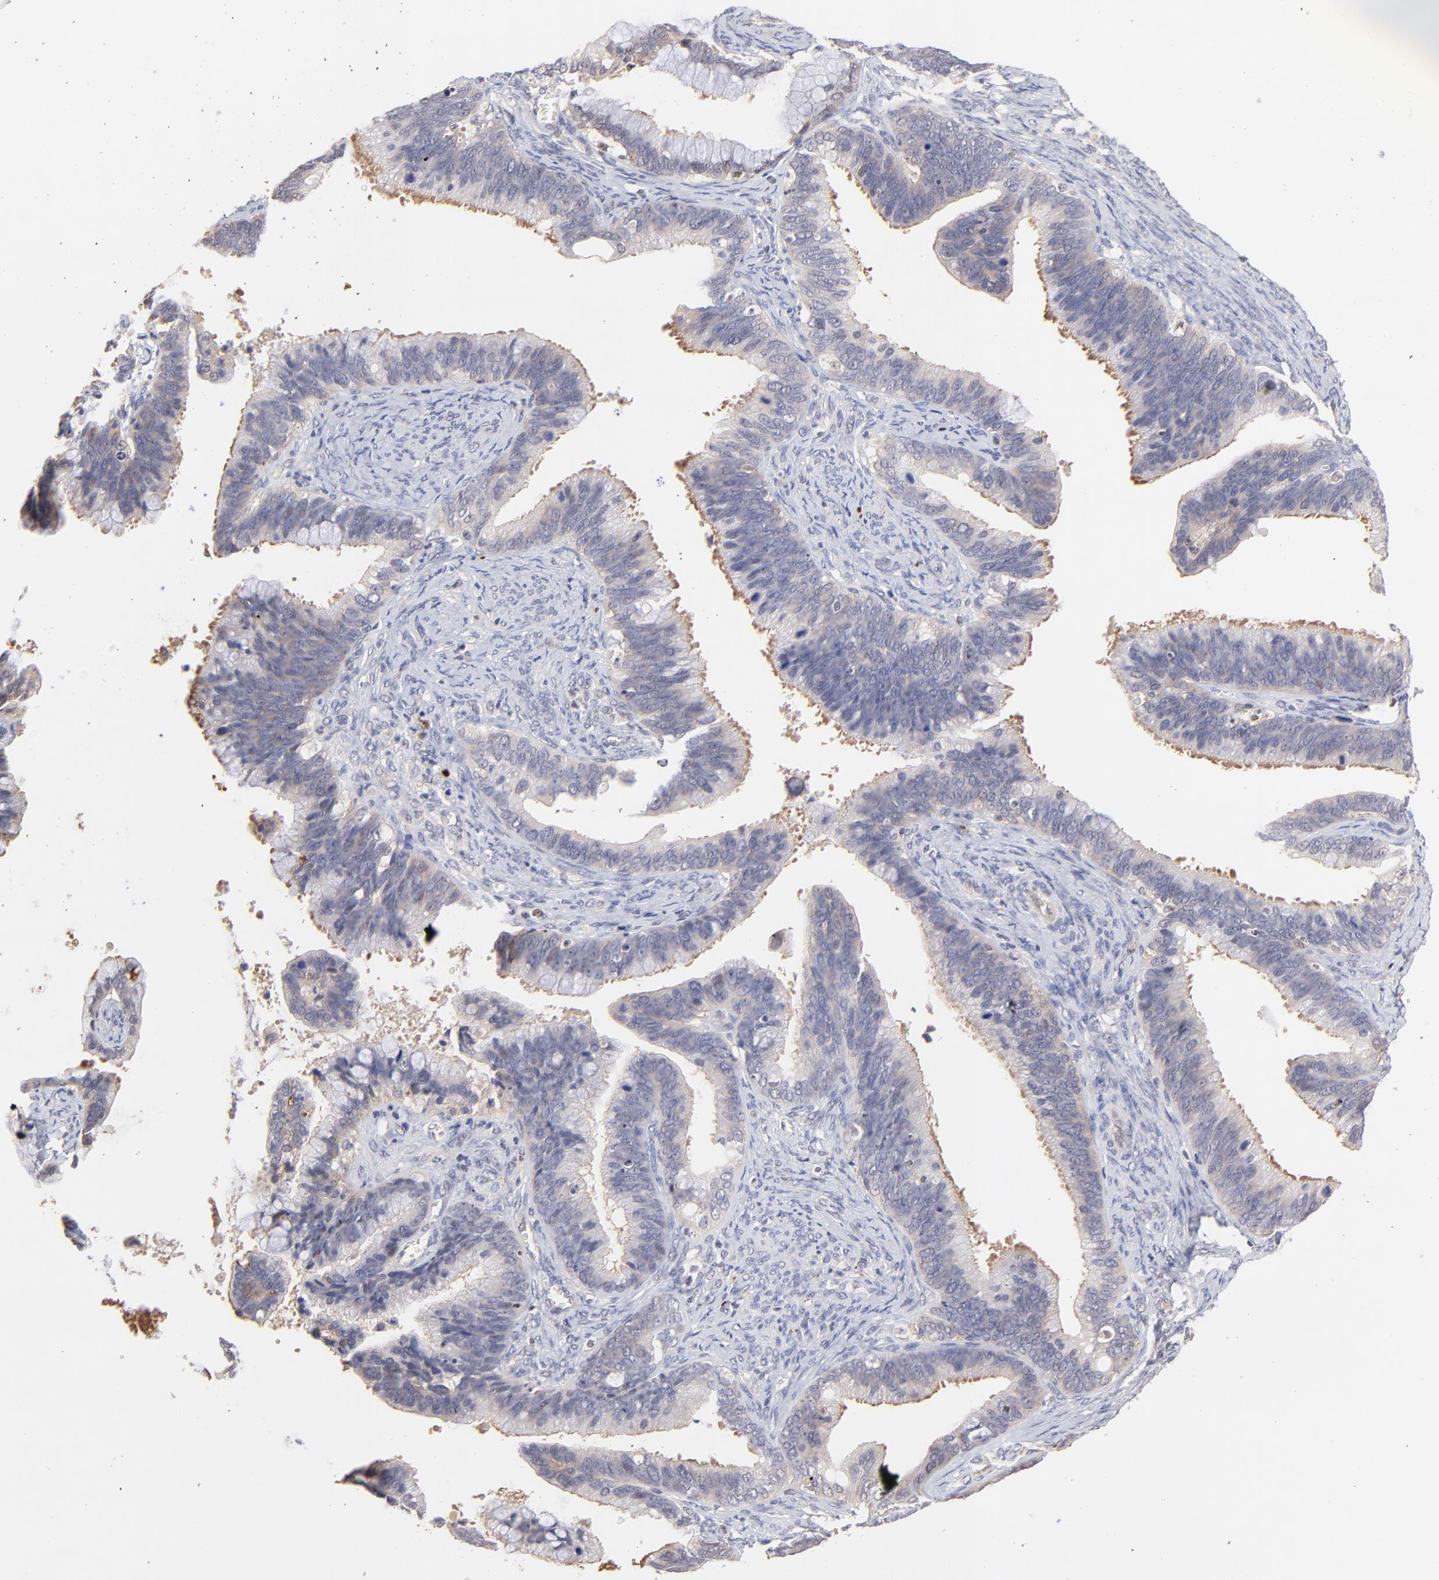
{"staining": {"intensity": "weak", "quantity": "<25%", "location": "nuclear"}, "tissue": "cervical cancer", "cell_type": "Tumor cells", "image_type": "cancer", "snomed": [{"axis": "morphology", "description": "Adenocarcinoma, NOS"}, {"axis": "topography", "description": "Cervix"}], "caption": "Immunohistochemical staining of human cervical adenocarcinoma shows no significant positivity in tumor cells. (DAB (3,3'-diaminobenzidine) IHC, high magnification).", "gene": "PSMD14", "patient": {"sex": "female", "age": 47}}